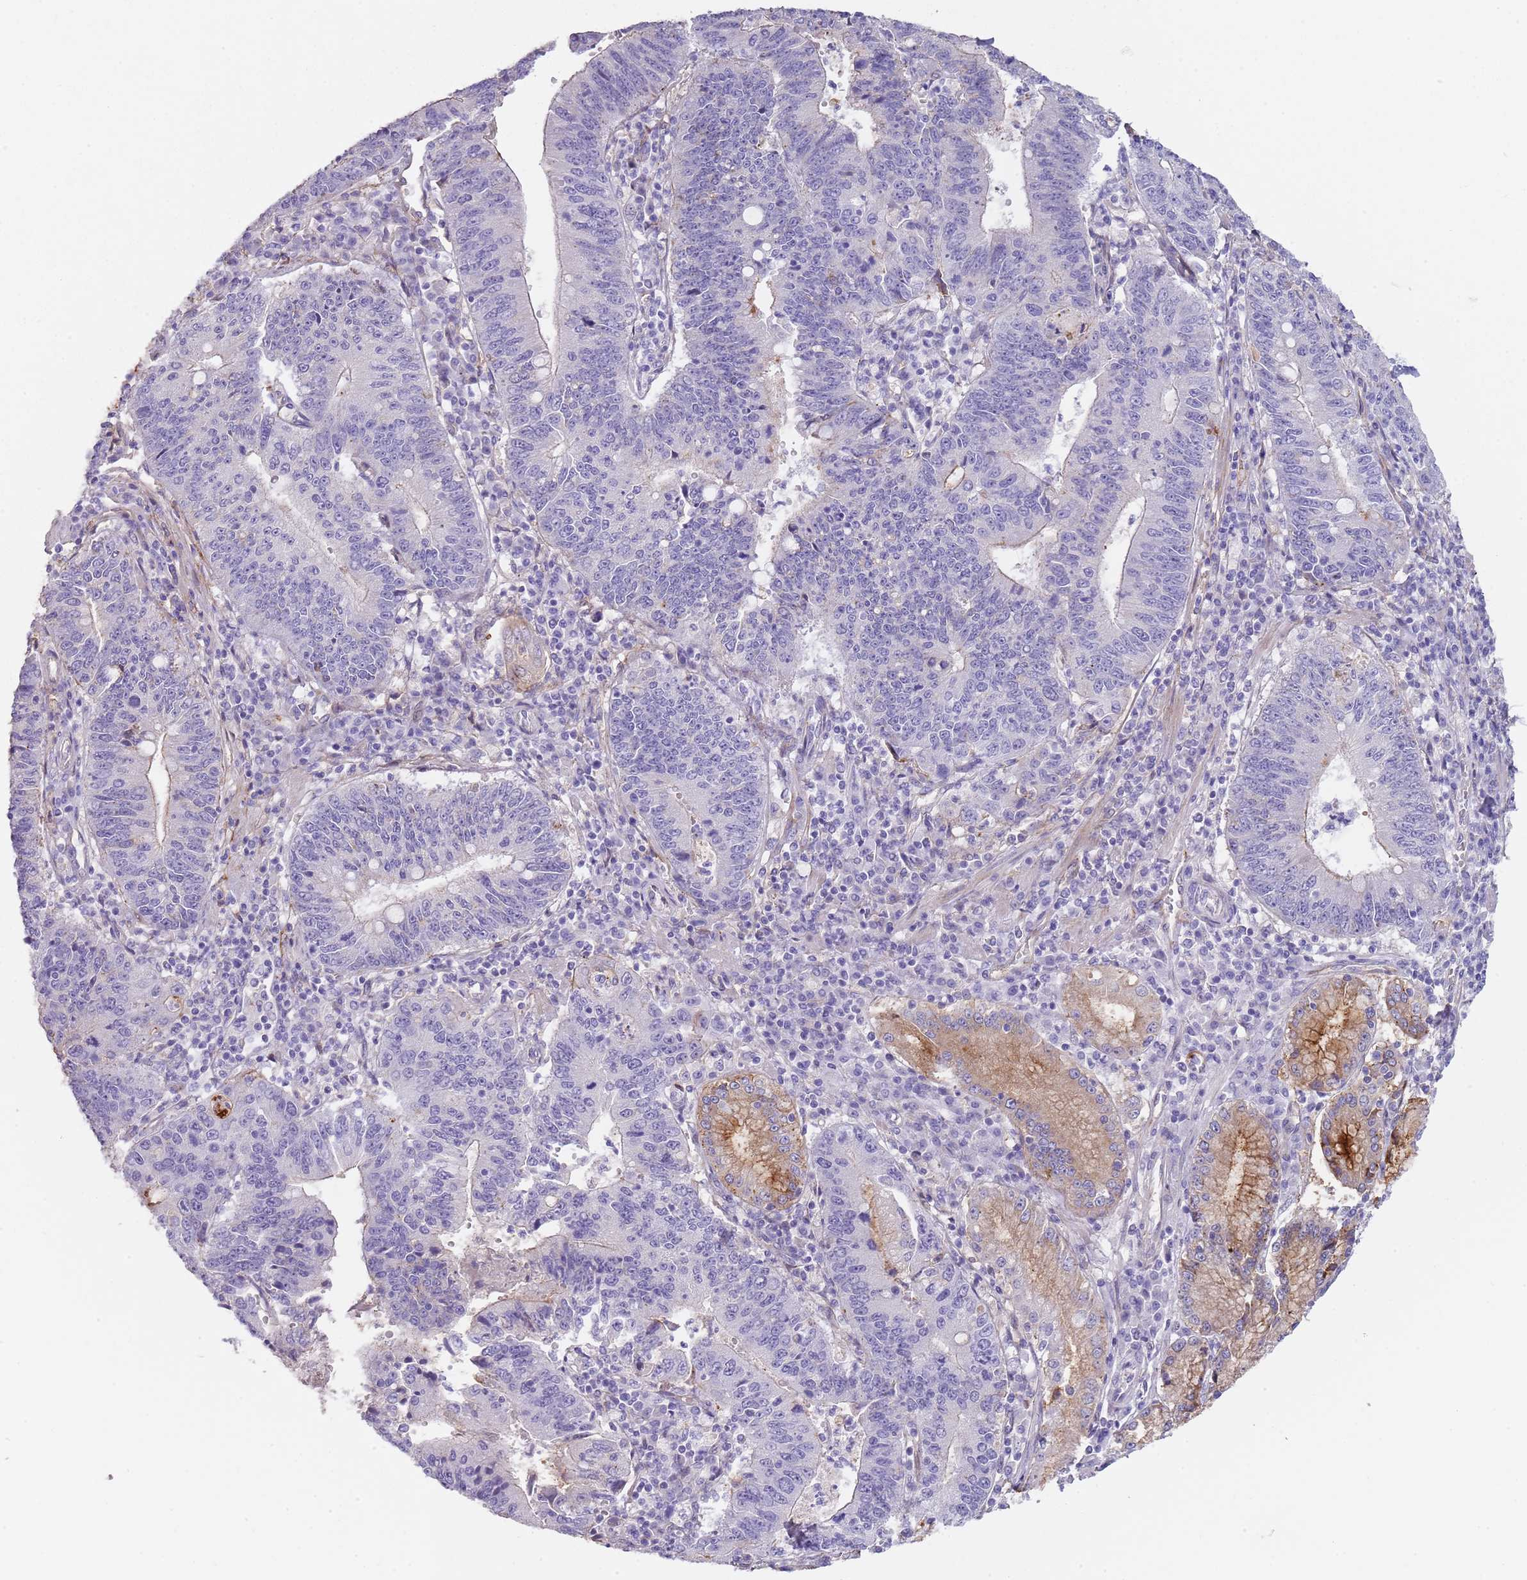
{"staining": {"intensity": "negative", "quantity": "none", "location": "none"}, "tissue": "stomach cancer", "cell_type": "Tumor cells", "image_type": "cancer", "snomed": [{"axis": "morphology", "description": "Adenocarcinoma, NOS"}, {"axis": "topography", "description": "Stomach"}], "caption": "Immunohistochemistry histopathology image of human stomach cancer (adenocarcinoma) stained for a protein (brown), which displays no staining in tumor cells. (DAB immunohistochemistry with hematoxylin counter stain).", "gene": "NBPF3", "patient": {"sex": "male", "age": 59}}